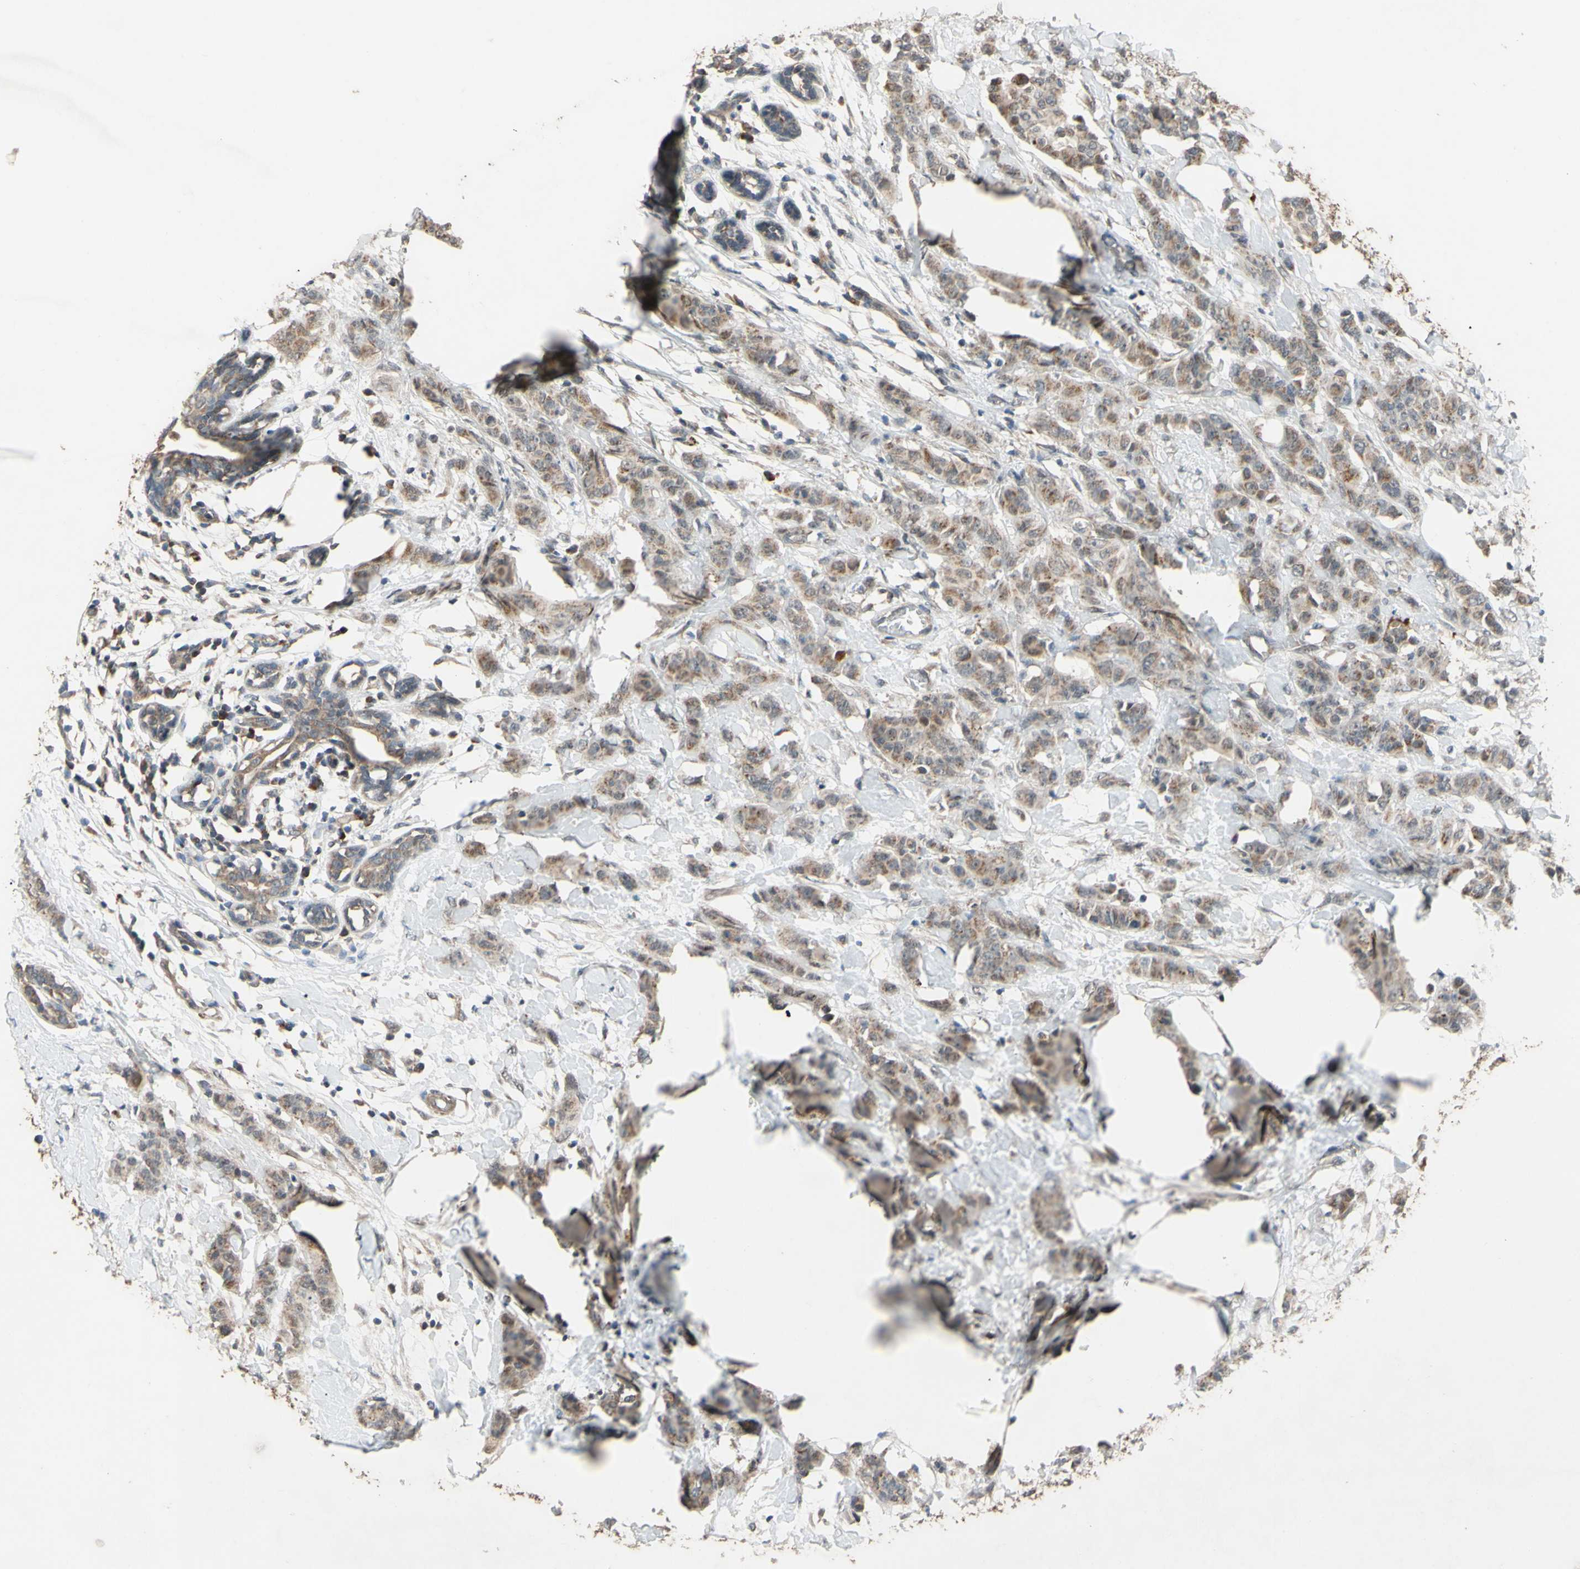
{"staining": {"intensity": "moderate", "quantity": ">75%", "location": "cytoplasmic/membranous"}, "tissue": "breast cancer", "cell_type": "Tumor cells", "image_type": "cancer", "snomed": [{"axis": "morphology", "description": "Normal tissue, NOS"}, {"axis": "morphology", "description": "Duct carcinoma"}, {"axis": "topography", "description": "Breast"}], "caption": "A medium amount of moderate cytoplasmic/membranous positivity is appreciated in about >75% of tumor cells in breast intraductal carcinoma tissue. Ihc stains the protein in brown and the nuclei are stained blue.", "gene": "CD164", "patient": {"sex": "female", "age": 40}}